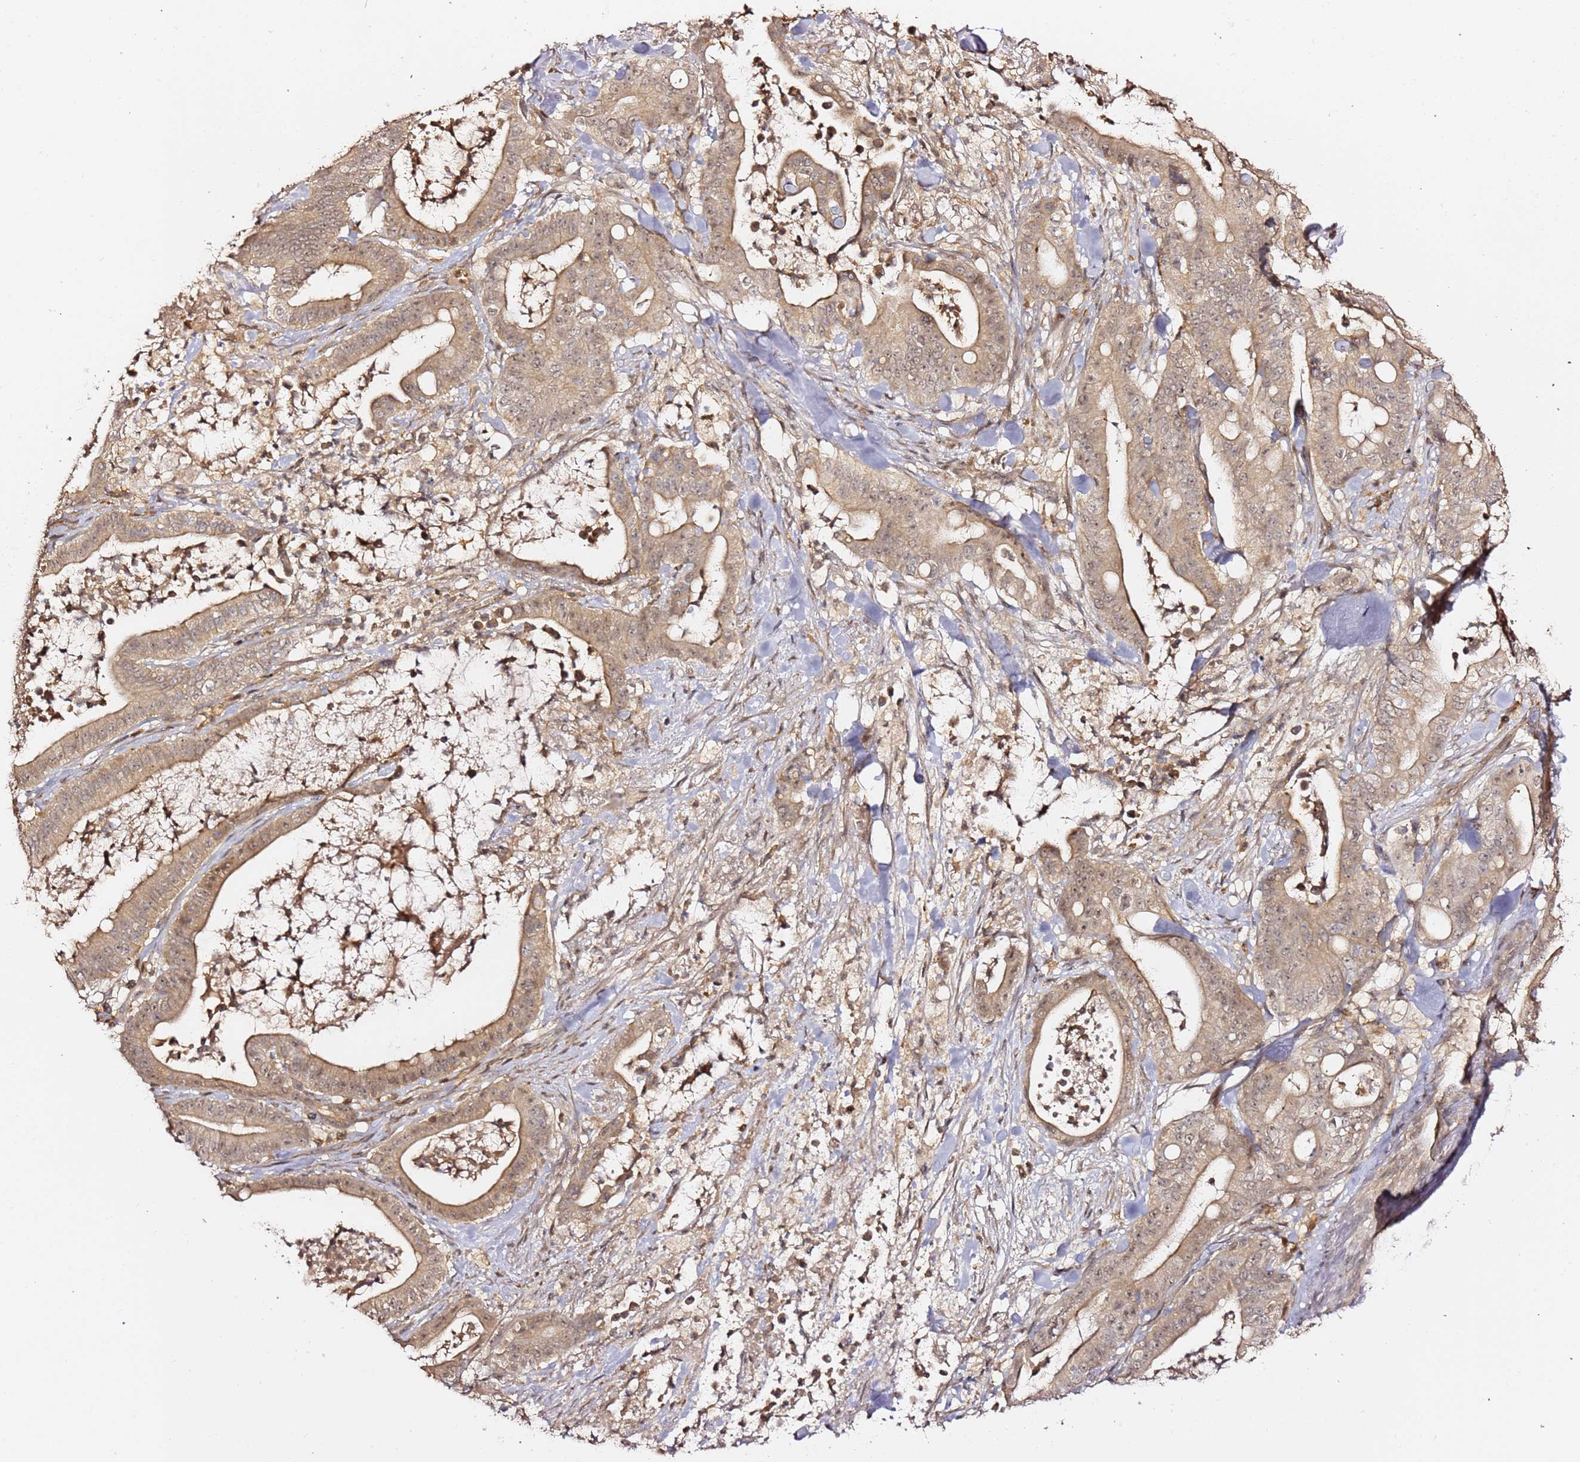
{"staining": {"intensity": "moderate", "quantity": ">75%", "location": "cytoplasmic/membranous,nuclear"}, "tissue": "pancreatic cancer", "cell_type": "Tumor cells", "image_type": "cancer", "snomed": [{"axis": "morphology", "description": "Adenocarcinoma, NOS"}, {"axis": "topography", "description": "Pancreas"}], "caption": "There is medium levels of moderate cytoplasmic/membranous and nuclear positivity in tumor cells of adenocarcinoma (pancreatic), as demonstrated by immunohistochemical staining (brown color).", "gene": "OR5V1", "patient": {"sex": "male", "age": 71}}